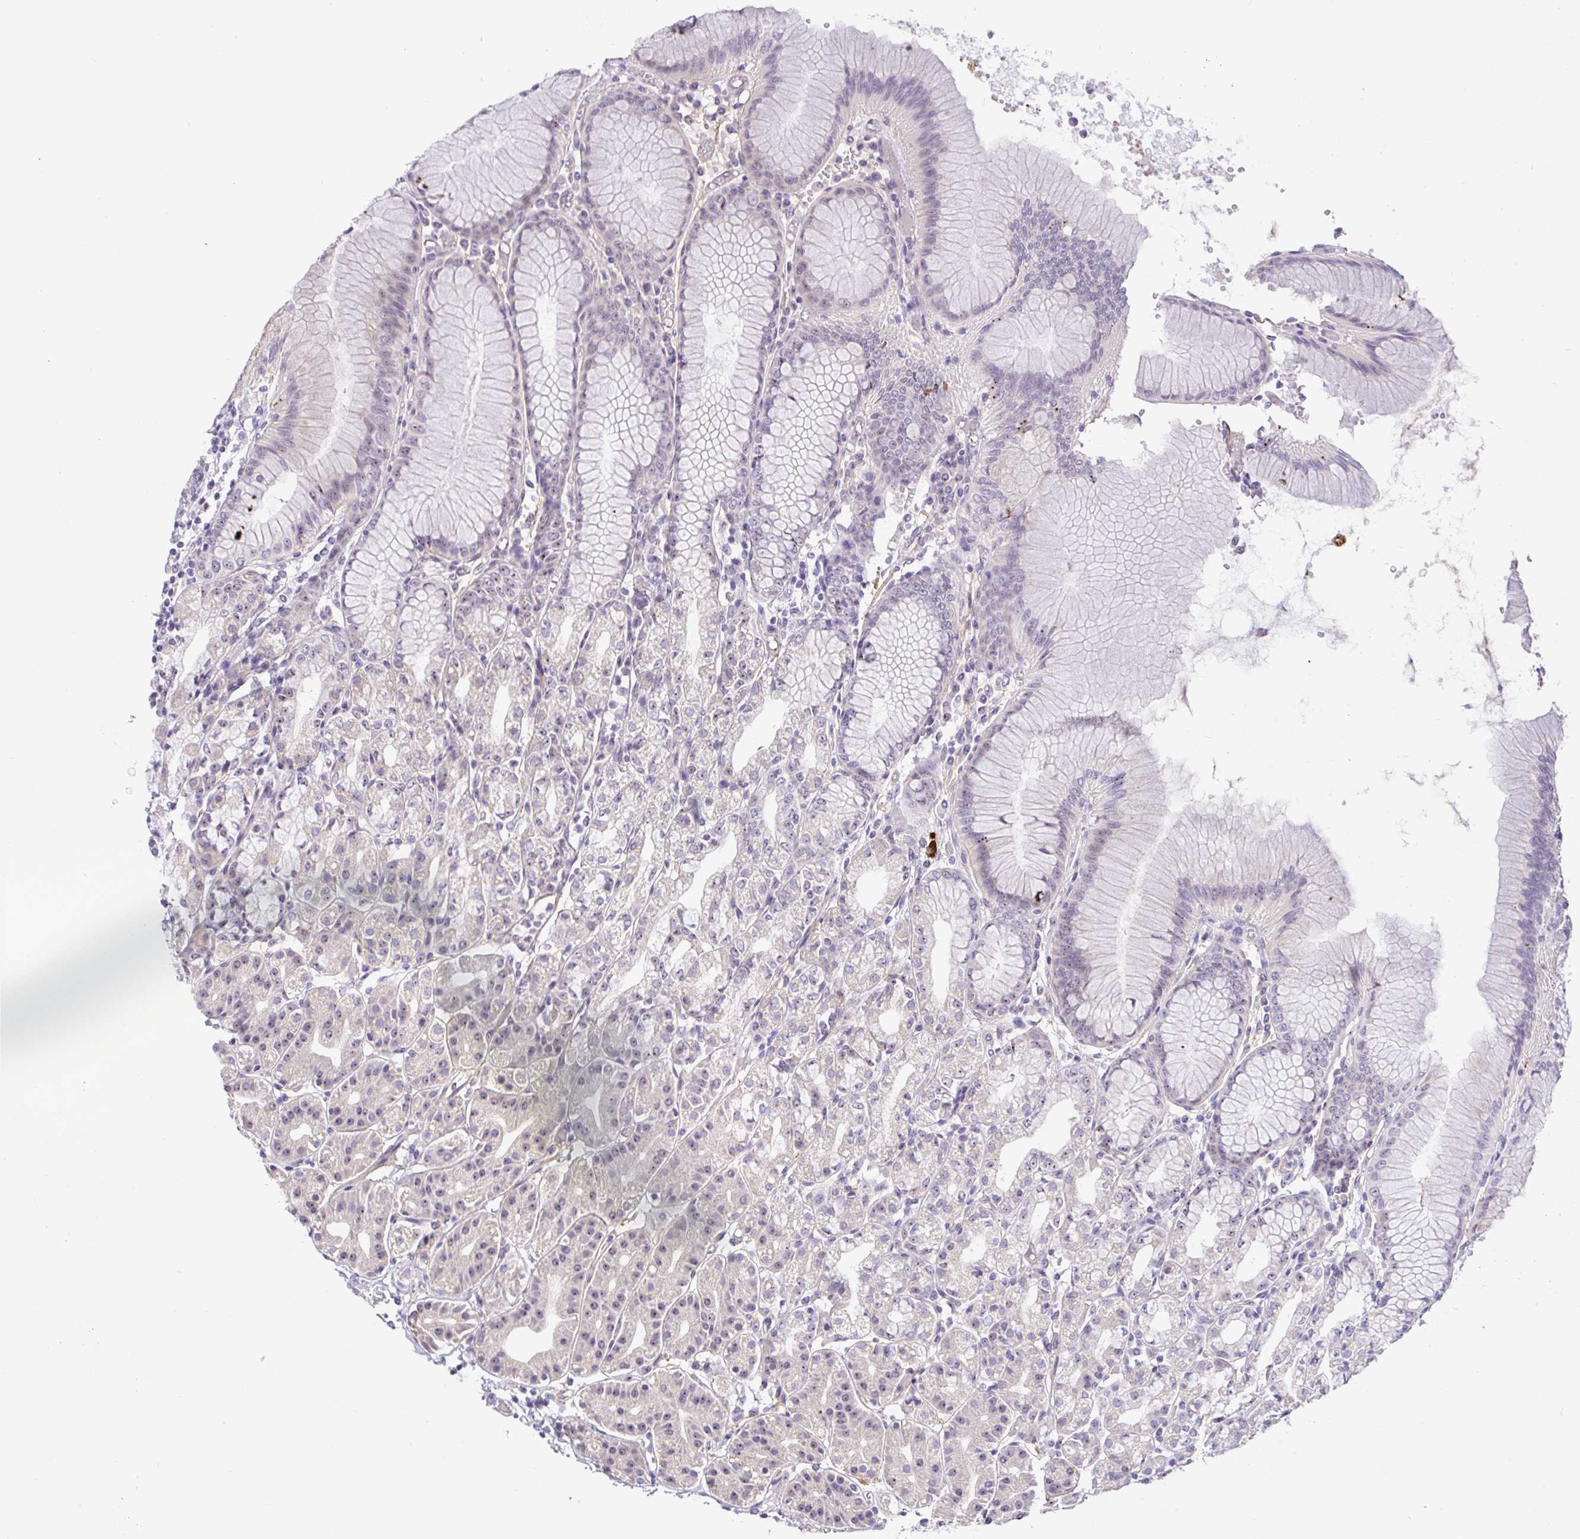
{"staining": {"intensity": "moderate", "quantity": "<25%", "location": "nuclear"}, "tissue": "stomach", "cell_type": "Glandular cells", "image_type": "normal", "snomed": [{"axis": "morphology", "description": "Normal tissue, NOS"}, {"axis": "topography", "description": "Stomach"}], "caption": "Immunohistochemical staining of normal stomach displays <25% levels of moderate nuclear protein staining in about <25% of glandular cells.", "gene": "MXRA8", "patient": {"sex": "female", "age": 57}}